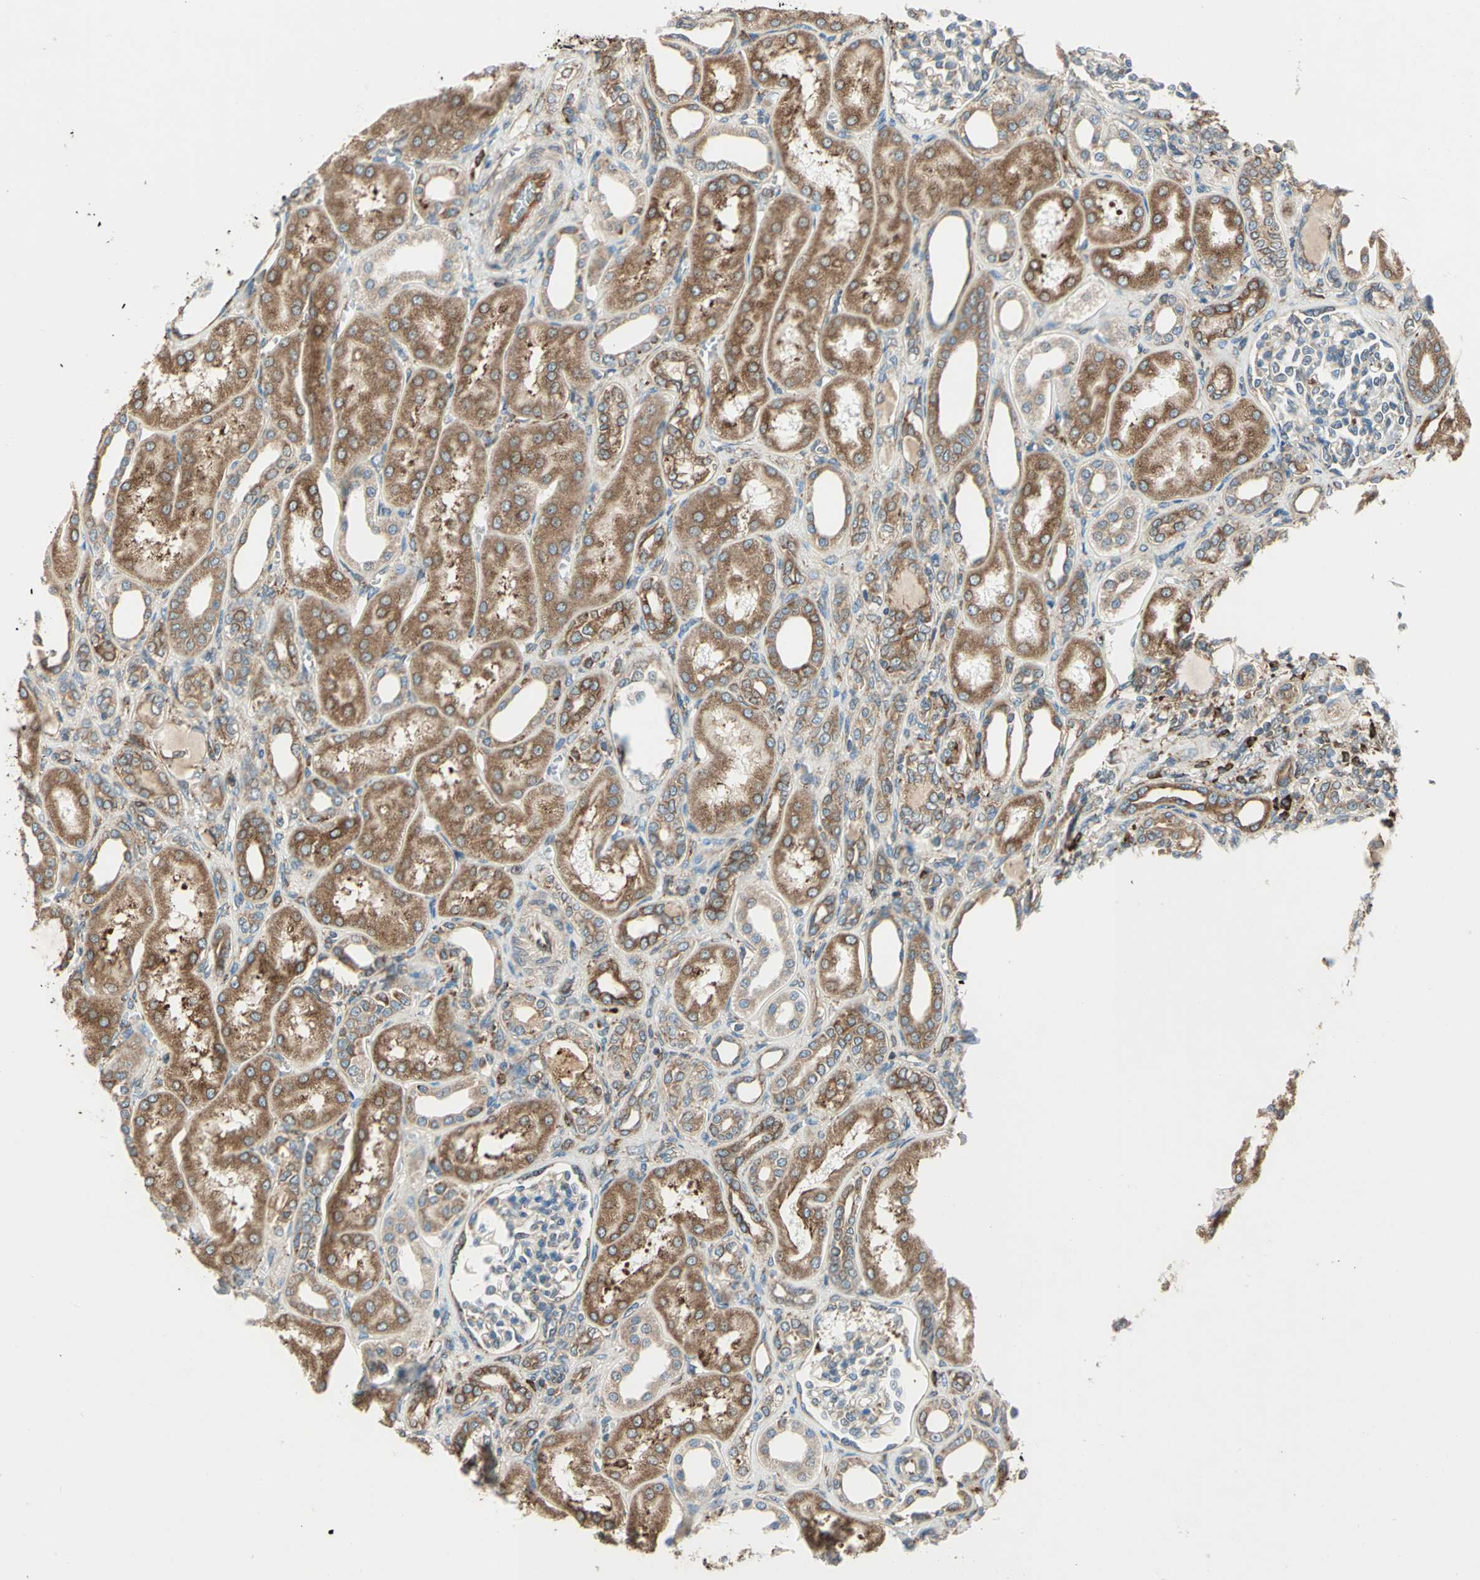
{"staining": {"intensity": "weak", "quantity": ">75%", "location": "cytoplasmic/membranous"}, "tissue": "kidney", "cell_type": "Cells in glomeruli", "image_type": "normal", "snomed": [{"axis": "morphology", "description": "Normal tissue, NOS"}, {"axis": "topography", "description": "Kidney"}], "caption": "This is a histology image of immunohistochemistry staining of unremarkable kidney, which shows weak expression in the cytoplasmic/membranous of cells in glomeruli.", "gene": "PDIA4", "patient": {"sex": "male", "age": 7}}